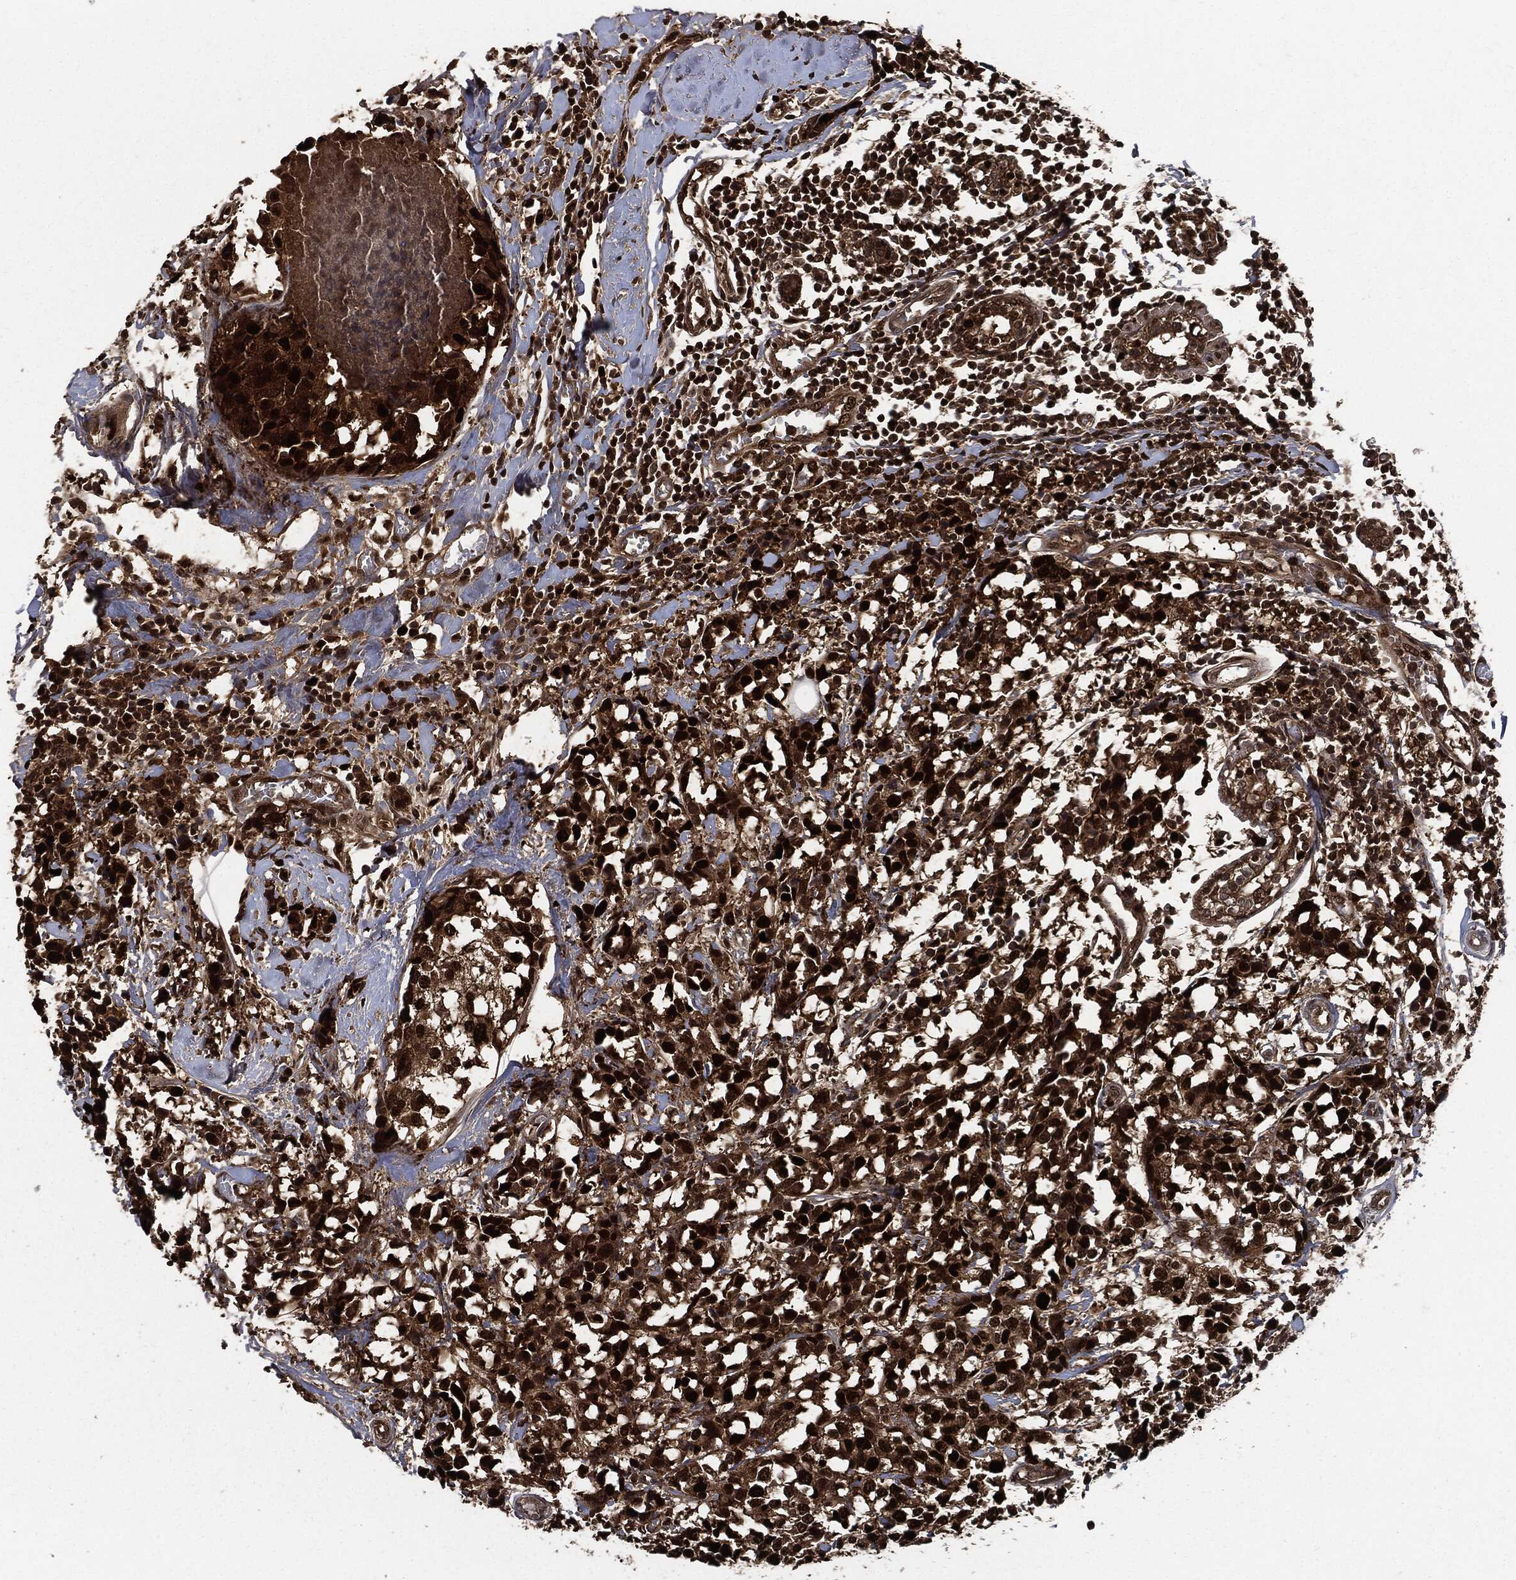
{"staining": {"intensity": "strong", "quantity": ">75%", "location": "nuclear"}, "tissue": "breast cancer", "cell_type": "Tumor cells", "image_type": "cancer", "snomed": [{"axis": "morphology", "description": "Lobular carcinoma"}, {"axis": "topography", "description": "Breast"}], "caption": "Breast cancer stained with IHC reveals strong nuclear staining in about >75% of tumor cells. The staining was performed using DAB (3,3'-diaminobenzidine) to visualize the protein expression in brown, while the nuclei were stained in blue with hematoxylin (Magnification: 20x).", "gene": "PCNA", "patient": {"sex": "female", "age": 59}}